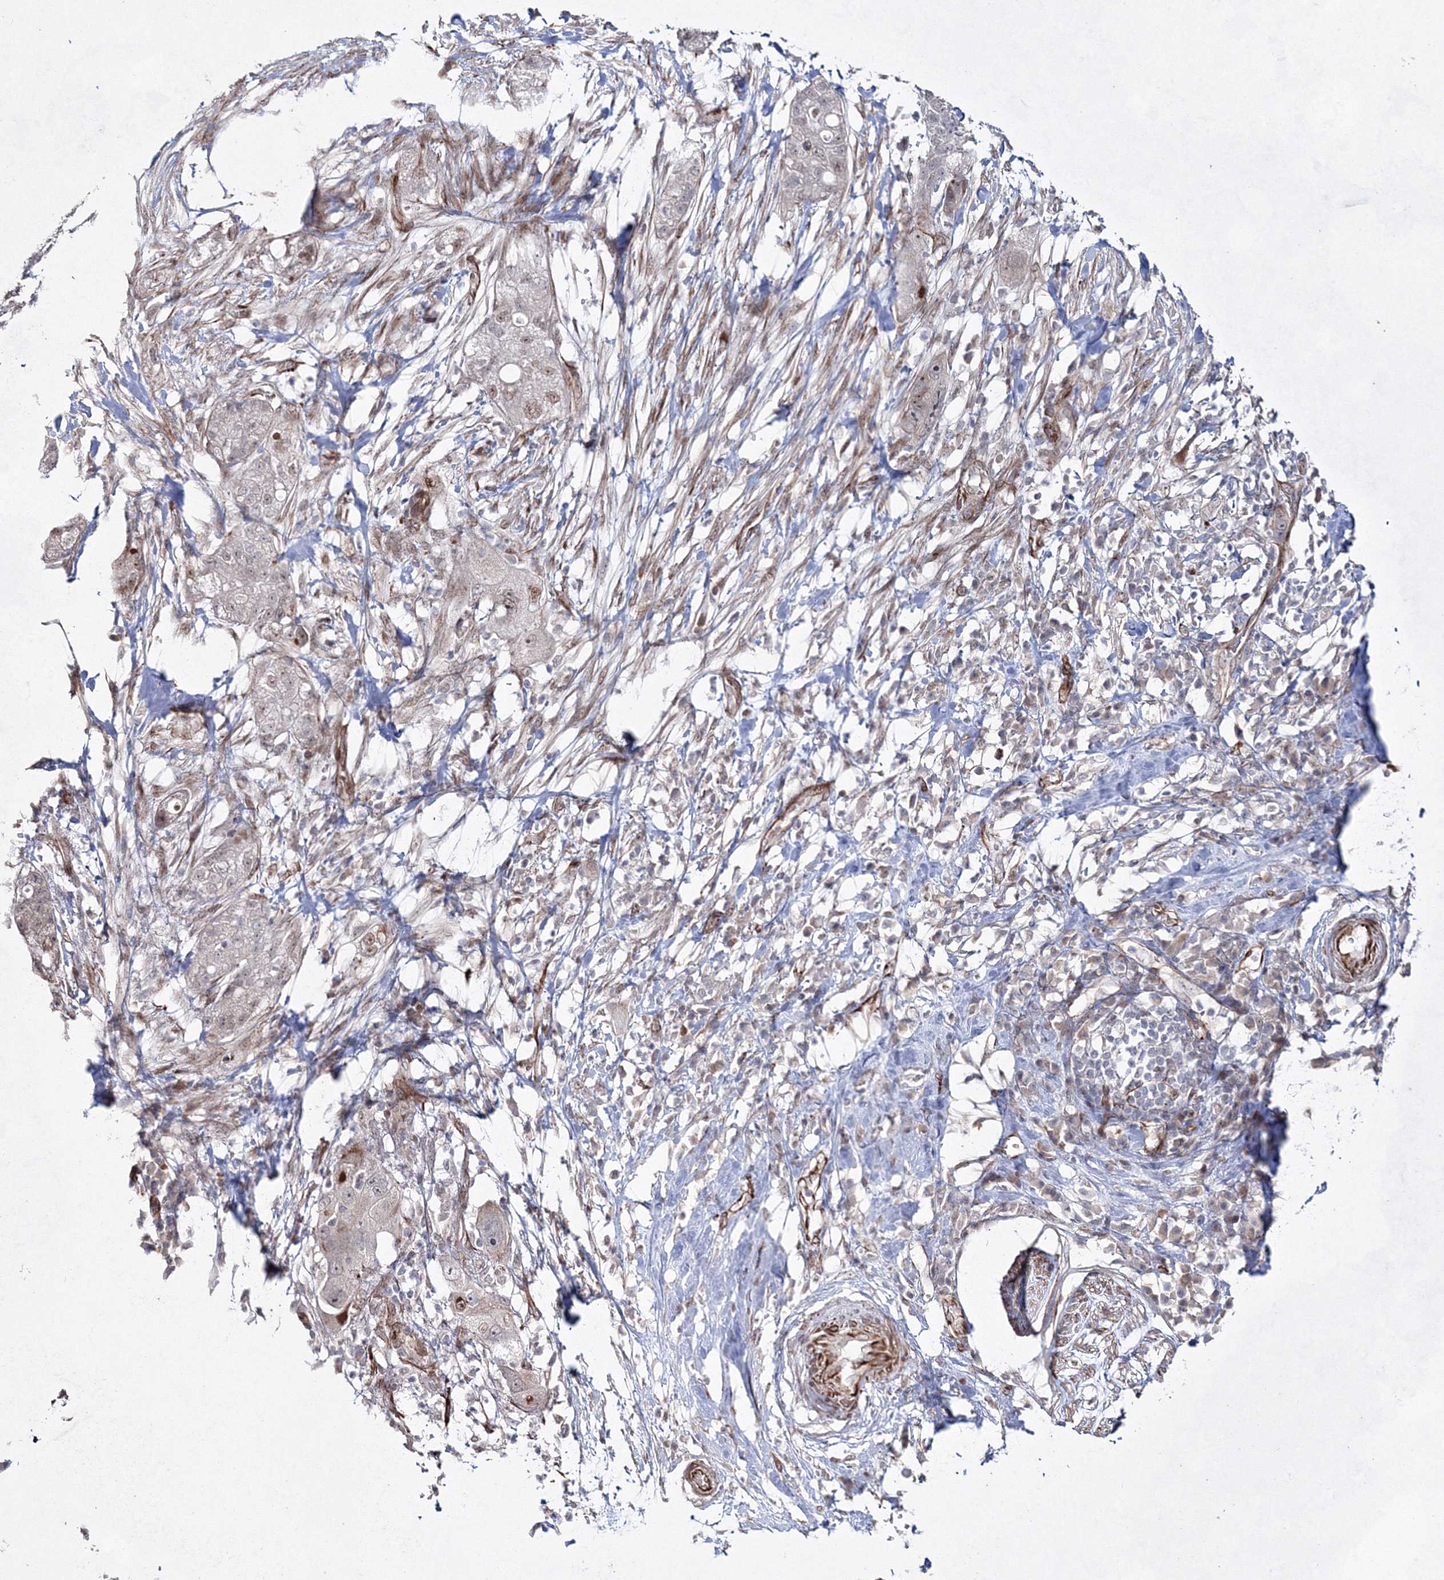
{"staining": {"intensity": "weak", "quantity": "<25%", "location": "nuclear"}, "tissue": "pancreatic cancer", "cell_type": "Tumor cells", "image_type": "cancer", "snomed": [{"axis": "morphology", "description": "Adenocarcinoma, NOS"}, {"axis": "topography", "description": "Pancreas"}], "caption": "A high-resolution histopathology image shows IHC staining of pancreatic cancer, which displays no significant positivity in tumor cells. The staining is performed using DAB (3,3'-diaminobenzidine) brown chromogen with nuclei counter-stained in using hematoxylin.", "gene": "SNIP1", "patient": {"sex": "female", "age": 78}}